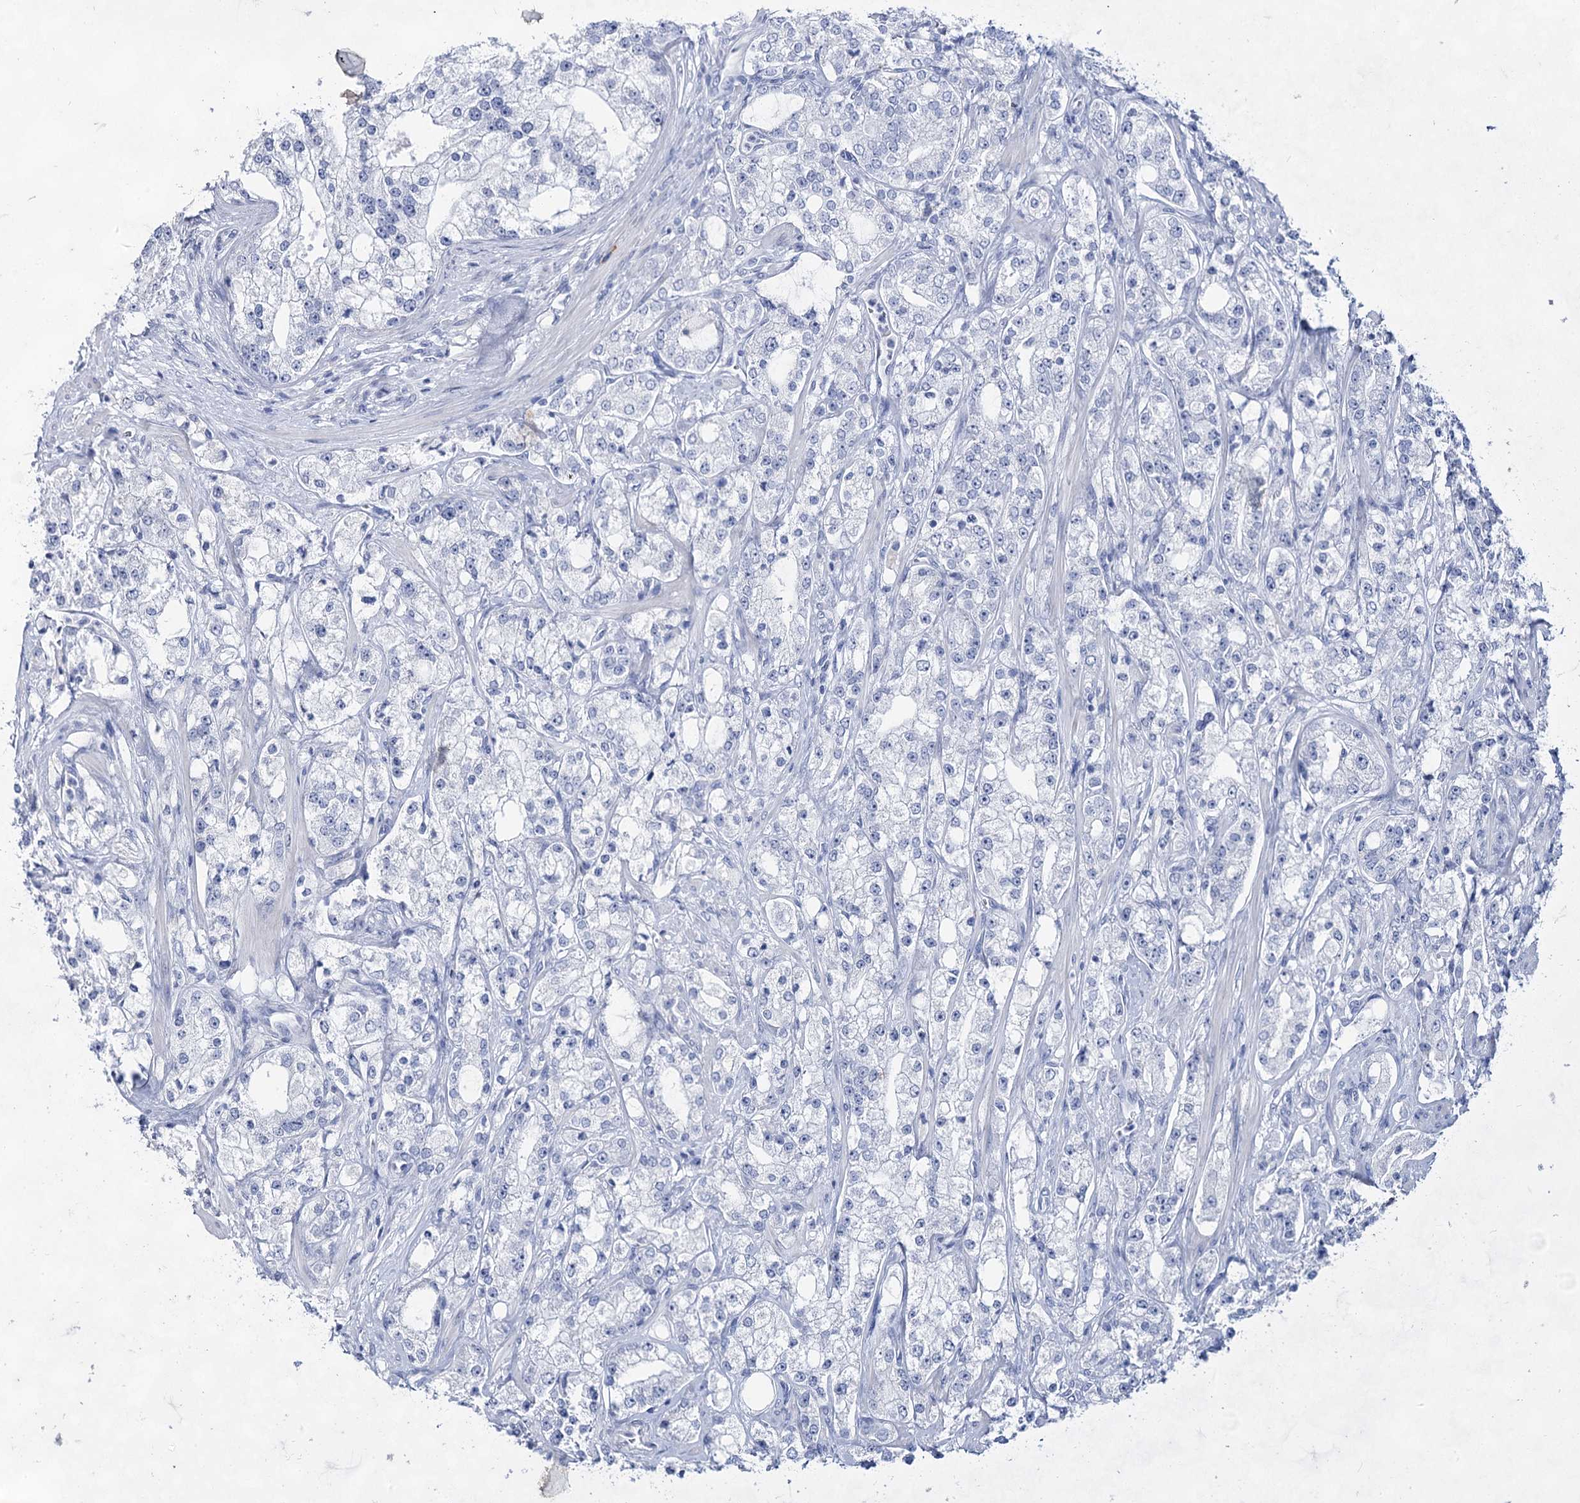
{"staining": {"intensity": "negative", "quantity": "none", "location": "none"}, "tissue": "prostate cancer", "cell_type": "Tumor cells", "image_type": "cancer", "snomed": [{"axis": "morphology", "description": "Adenocarcinoma, High grade"}, {"axis": "topography", "description": "Prostate"}], "caption": "Immunohistochemistry (IHC) micrograph of neoplastic tissue: human prostate cancer (high-grade adenocarcinoma) stained with DAB (3,3'-diaminobenzidine) reveals no significant protein expression in tumor cells.", "gene": "ACRV1", "patient": {"sex": "male", "age": 64}}